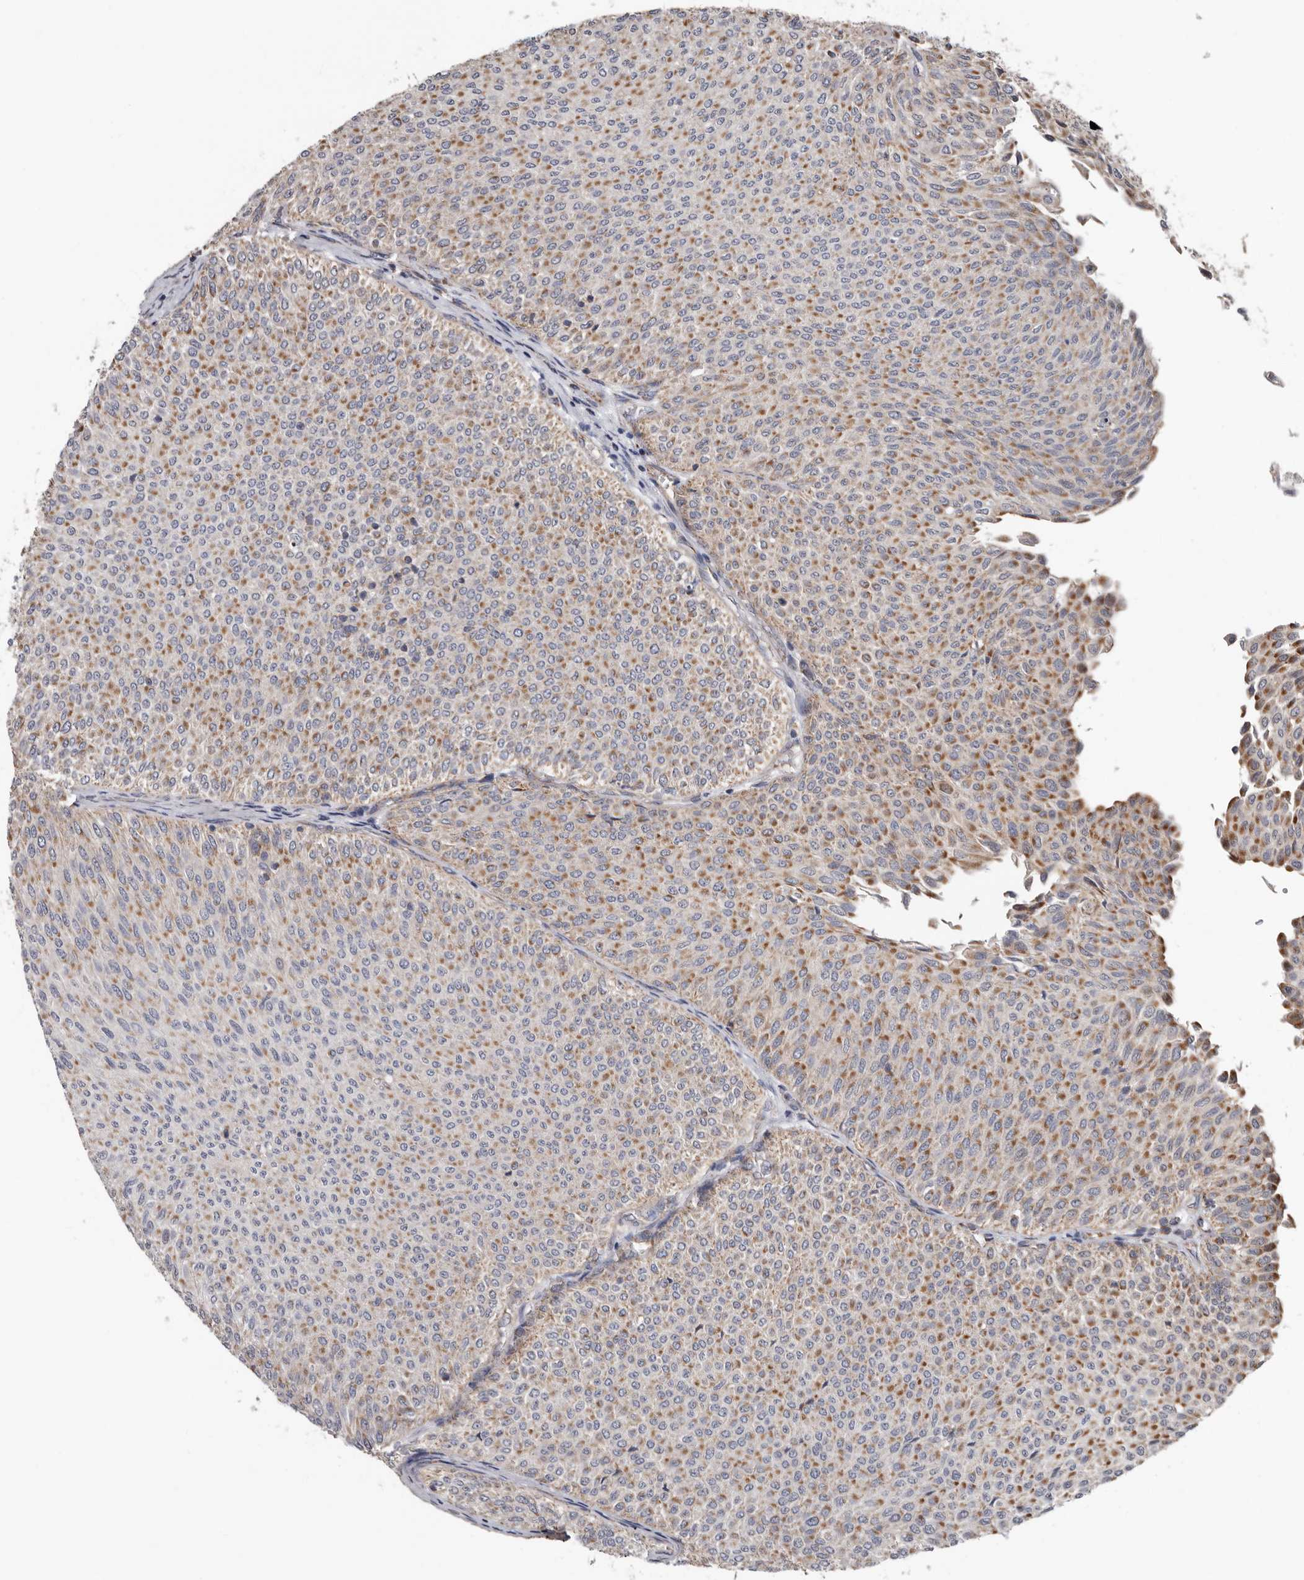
{"staining": {"intensity": "moderate", "quantity": ">75%", "location": "cytoplasmic/membranous"}, "tissue": "urothelial cancer", "cell_type": "Tumor cells", "image_type": "cancer", "snomed": [{"axis": "morphology", "description": "Urothelial carcinoma, Low grade"}, {"axis": "topography", "description": "Urinary bladder"}], "caption": "Human low-grade urothelial carcinoma stained with a brown dye displays moderate cytoplasmic/membranous positive staining in approximately >75% of tumor cells.", "gene": "MRPL18", "patient": {"sex": "male", "age": 78}}